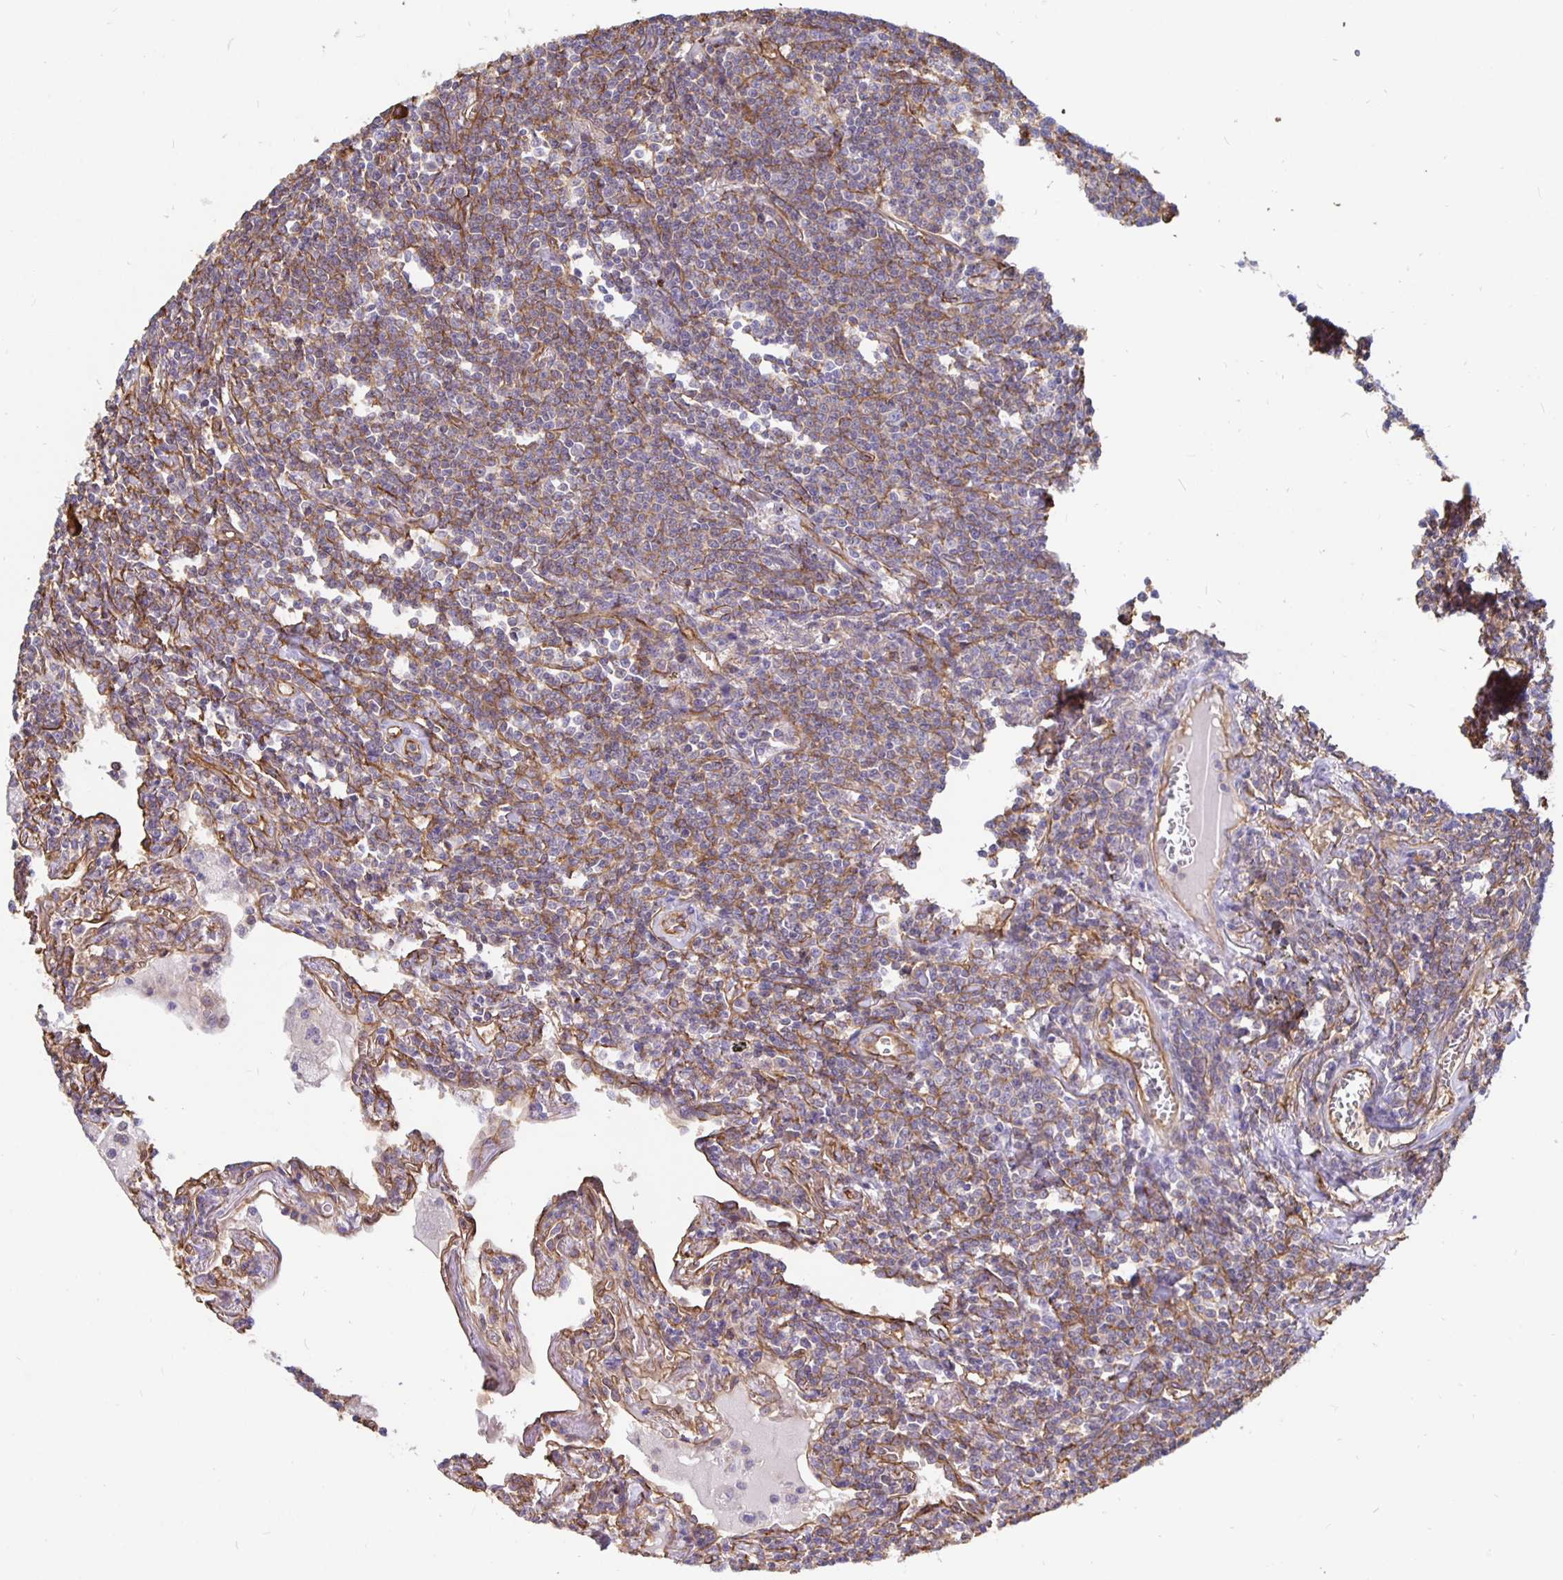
{"staining": {"intensity": "weak", "quantity": "25%-75%", "location": "cytoplasmic/membranous"}, "tissue": "lymphoma", "cell_type": "Tumor cells", "image_type": "cancer", "snomed": [{"axis": "morphology", "description": "Malignant lymphoma, non-Hodgkin's type, Low grade"}, {"axis": "topography", "description": "Lung"}], "caption": "Immunohistochemistry (IHC) micrograph of neoplastic tissue: malignant lymphoma, non-Hodgkin's type (low-grade) stained using immunohistochemistry demonstrates low levels of weak protein expression localized specifically in the cytoplasmic/membranous of tumor cells, appearing as a cytoplasmic/membranous brown color.", "gene": "ARHGEF39", "patient": {"sex": "female", "age": 71}}